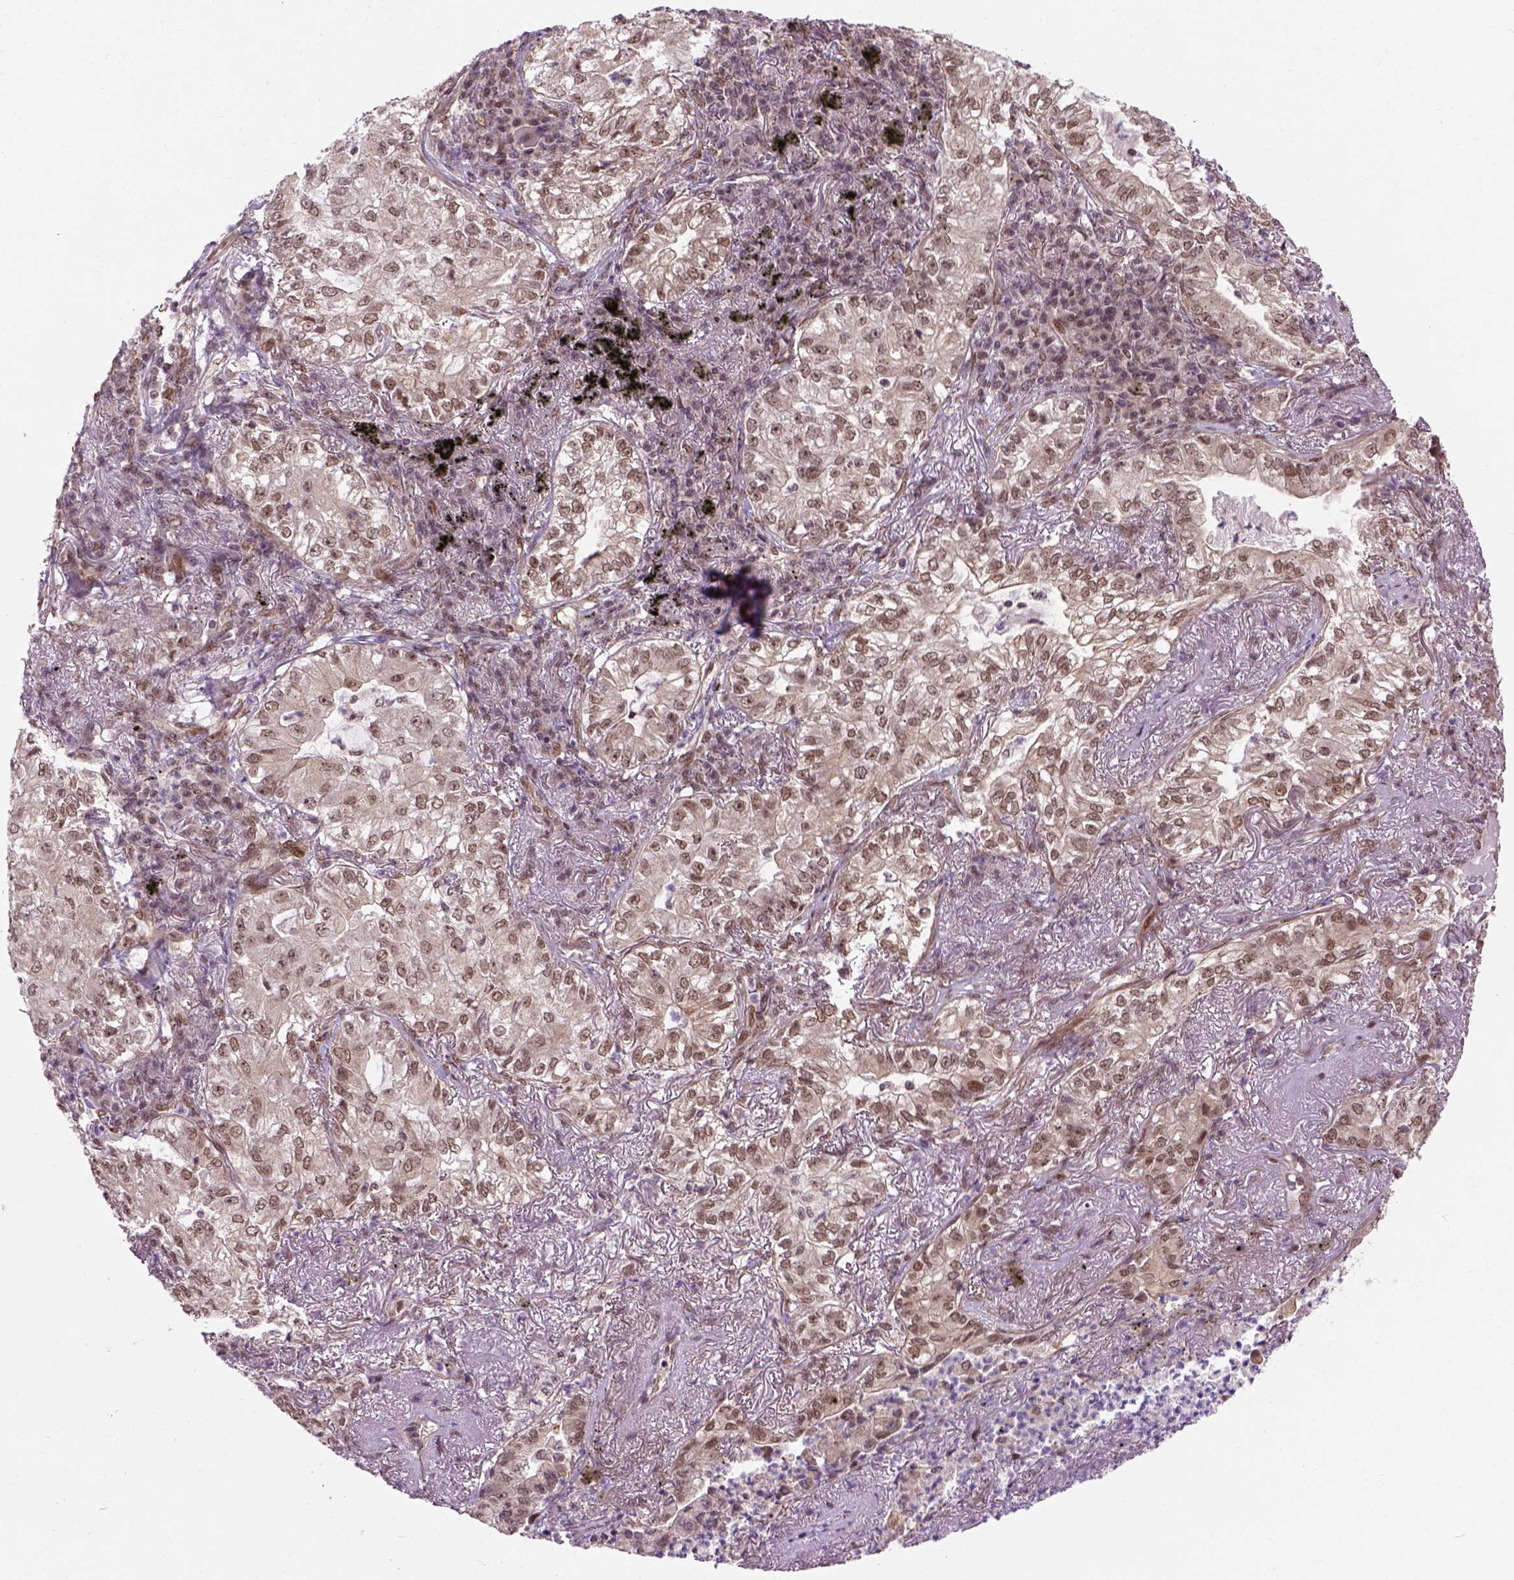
{"staining": {"intensity": "moderate", "quantity": ">75%", "location": "nuclear"}, "tissue": "lung cancer", "cell_type": "Tumor cells", "image_type": "cancer", "snomed": [{"axis": "morphology", "description": "Adenocarcinoma, NOS"}, {"axis": "topography", "description": "Lung"}], "caption": "A micrograph showing moderate nuclear positivity in approximately >75% of tumor cells in lung cancer, as visualized by brown immunohistochemical staining.", "gene": "ZNF630", "patient": {"sex": "female", "age": 73}}